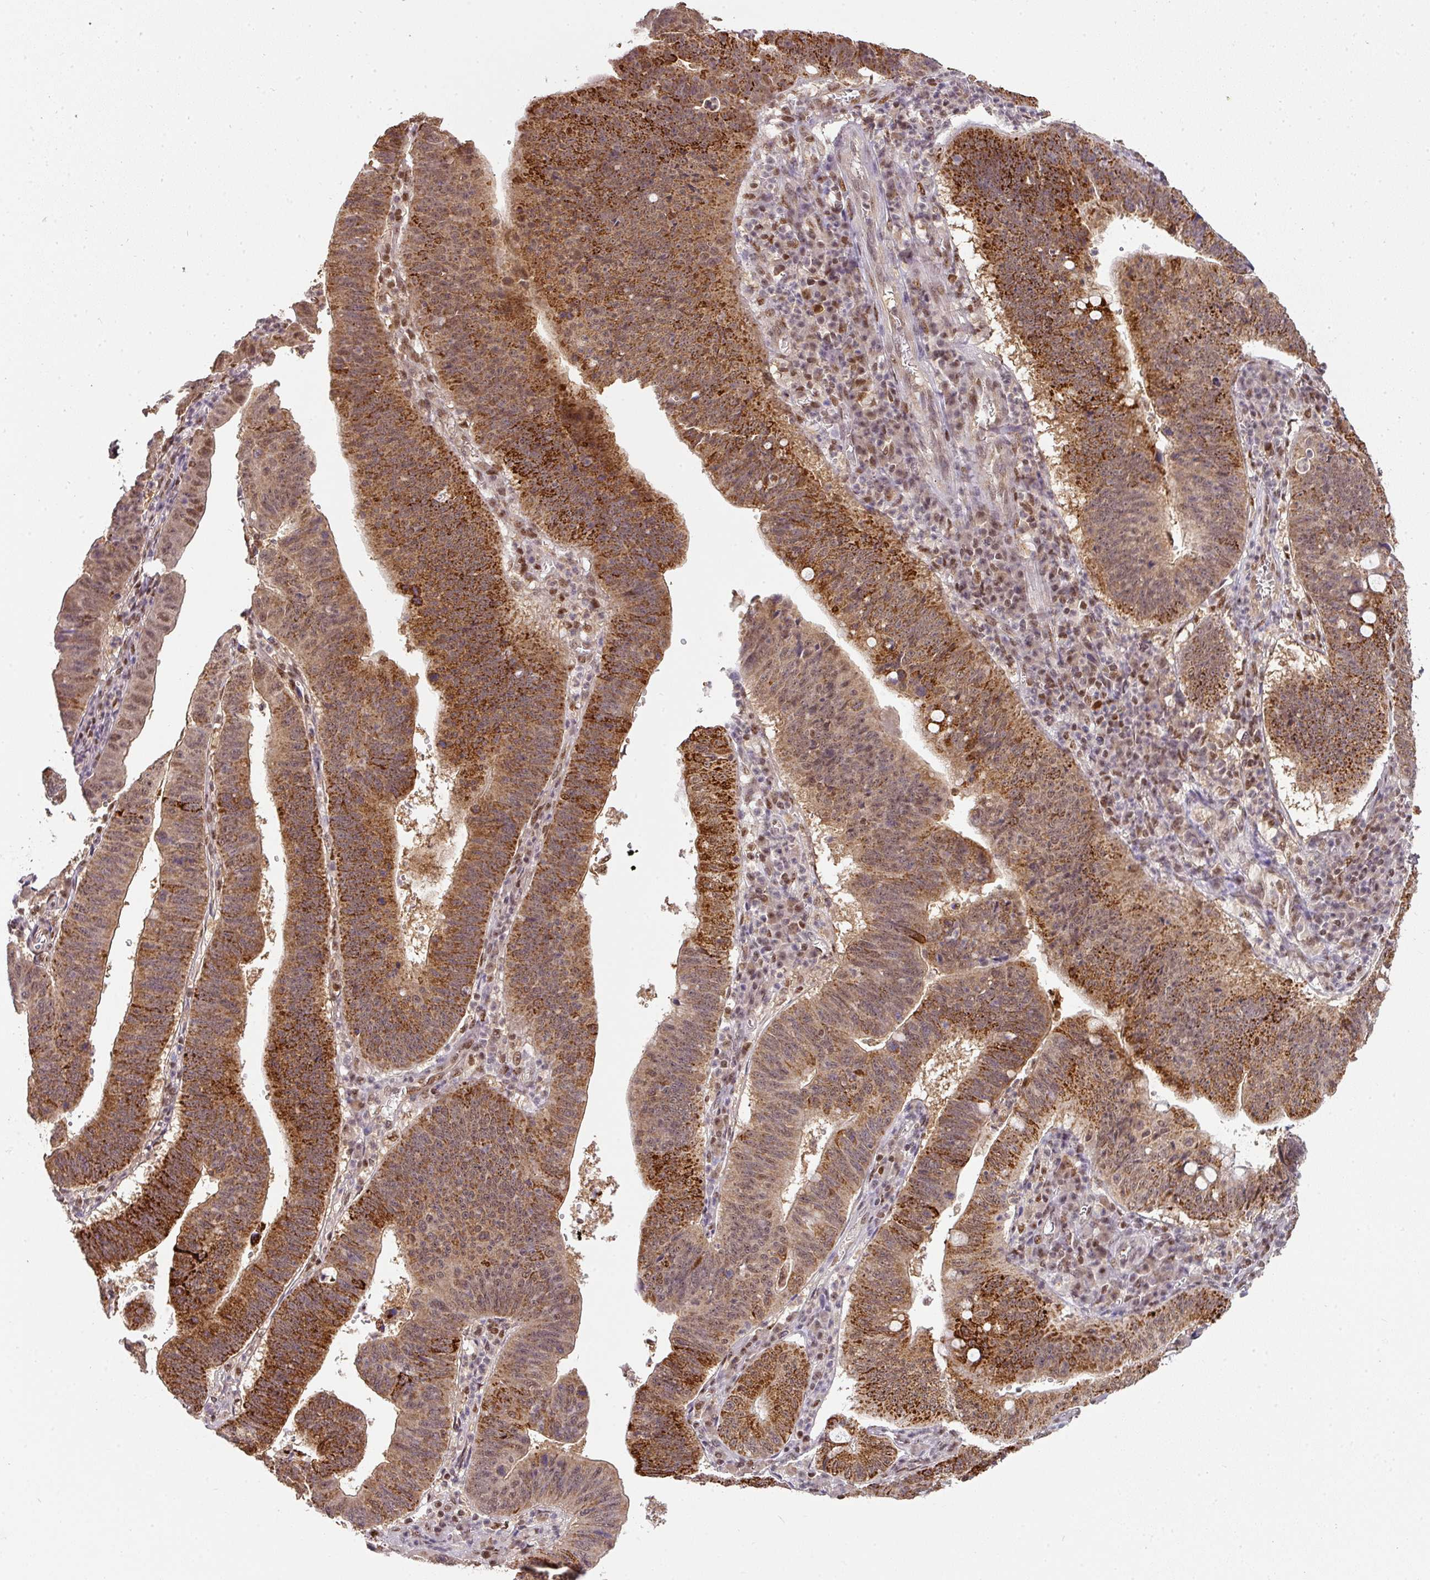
{"staining": {"intensity": "strong", "quantity": "25%-75%", "location": "cytoplasmic/membranous,nuclear"}, "tissue": "stomach cancer", "cell_type": "Tumor cells", "image_type": "cancer", "snomed": [{"axis": "morphology", "description": "Adenocarcinoma, NOS"}, {"axis": "topography", "description": "Stomach"}], "caption": "High-power microscopy captured an IHC photomicrograph of stomach cancer, revealing strong cytoplasmic/membranous and nuclear positivity in about 25%-75% of tumor cells.", "gene": "RANBP9", "patient": {"sex": "male", "age": 59}}